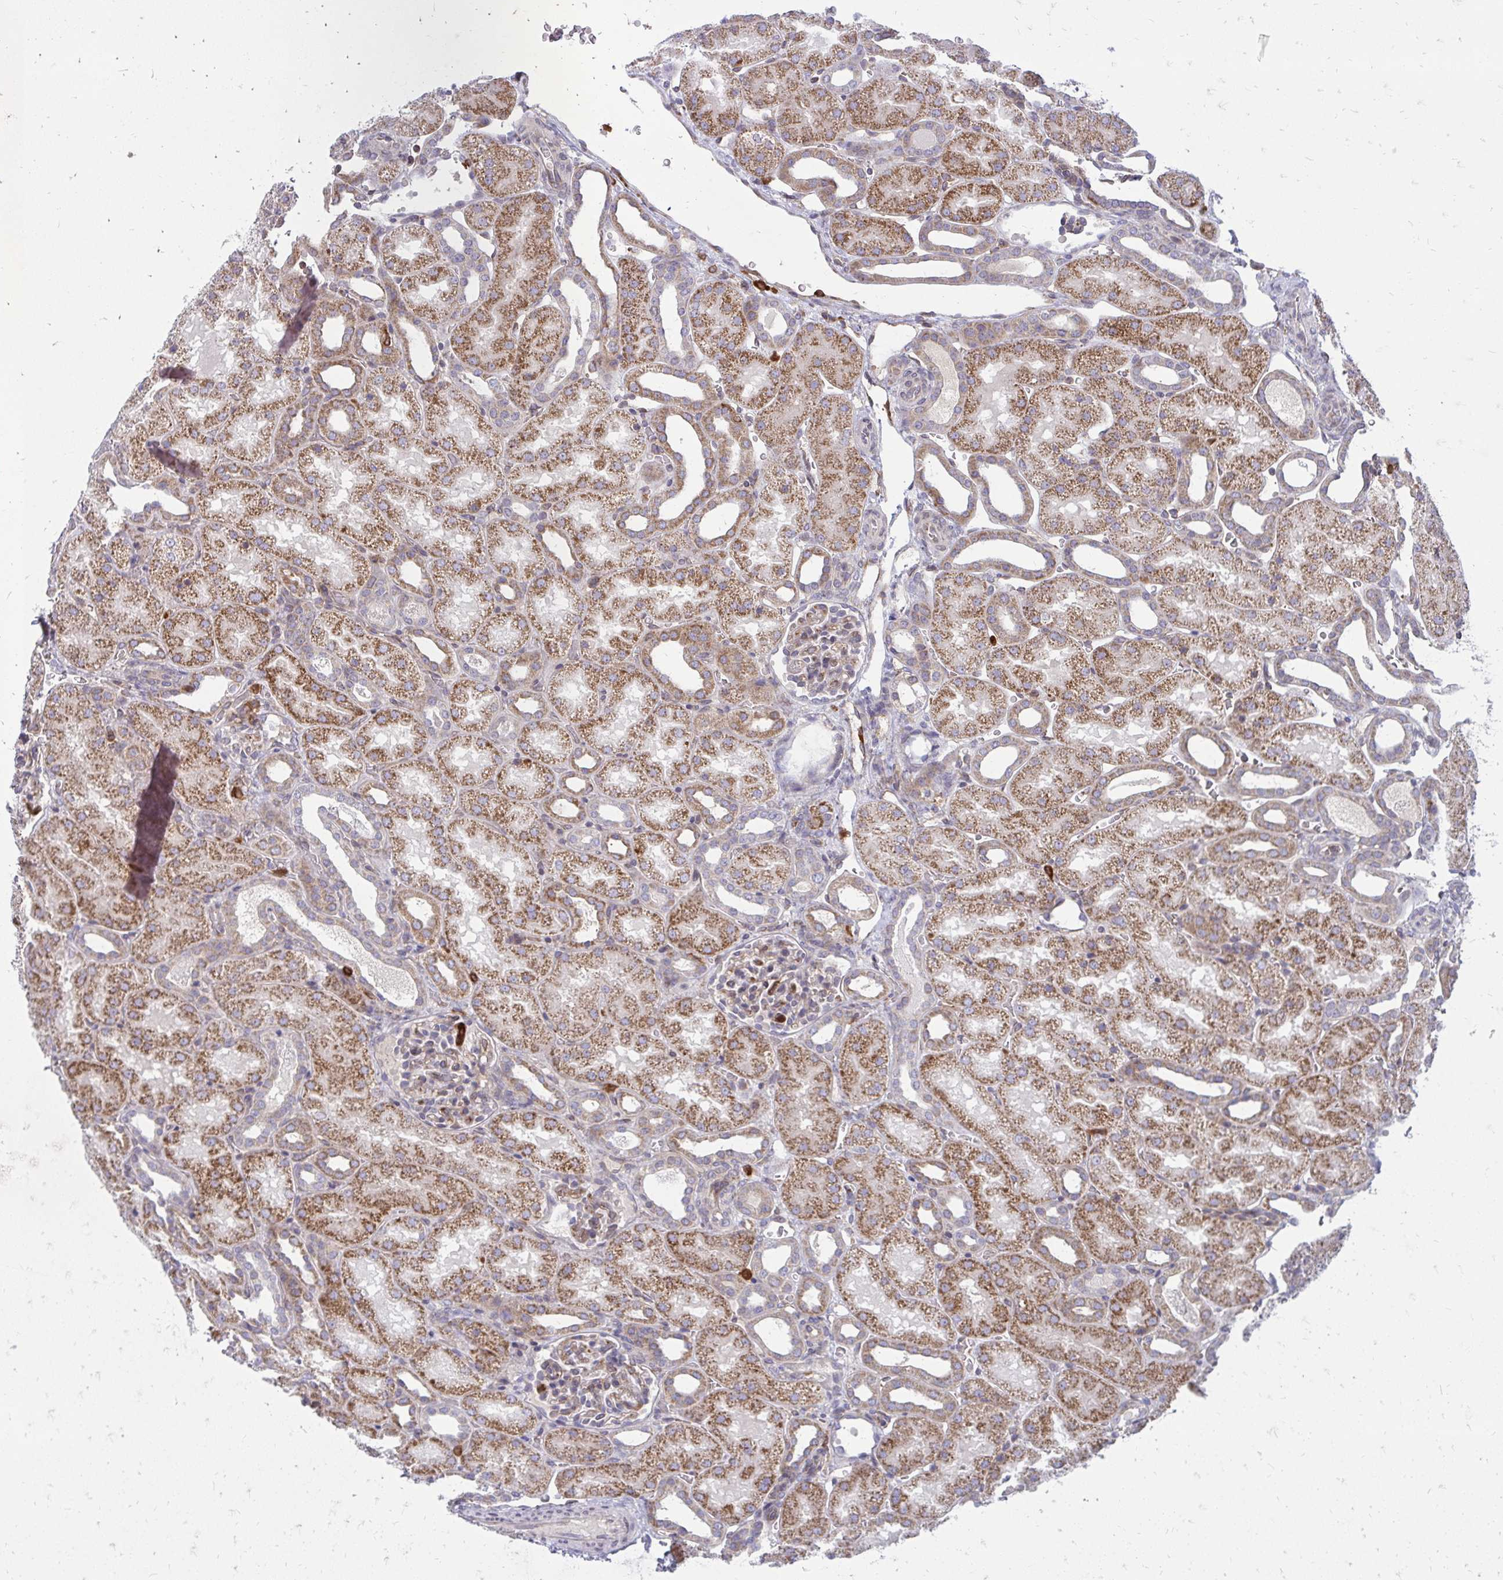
{"staining": {"intensity": "weak", "quantity": "25%-75%", "location": "cytoplasmic/membranous"}, "tissue": "kidney", "cell_type": "Cells in glomeruli", "image_type": "normal", "snomed": [{"axis": "morphology", "description": "Normal tissue, NOS"}, {"axis": "topography", "description": "Kidney"}], "caption": "A photomicrograph of human kidney stained for a protein displays weak cytoplasmic/membranous brown staining in cells in glomeruli. The staining was performed using DAB, with brown indicating positive protein expression. Nuclei are stained blue with hematoxylin.", "gene": "ASAP1", "patient": {"sex": "male", "age": 2}}